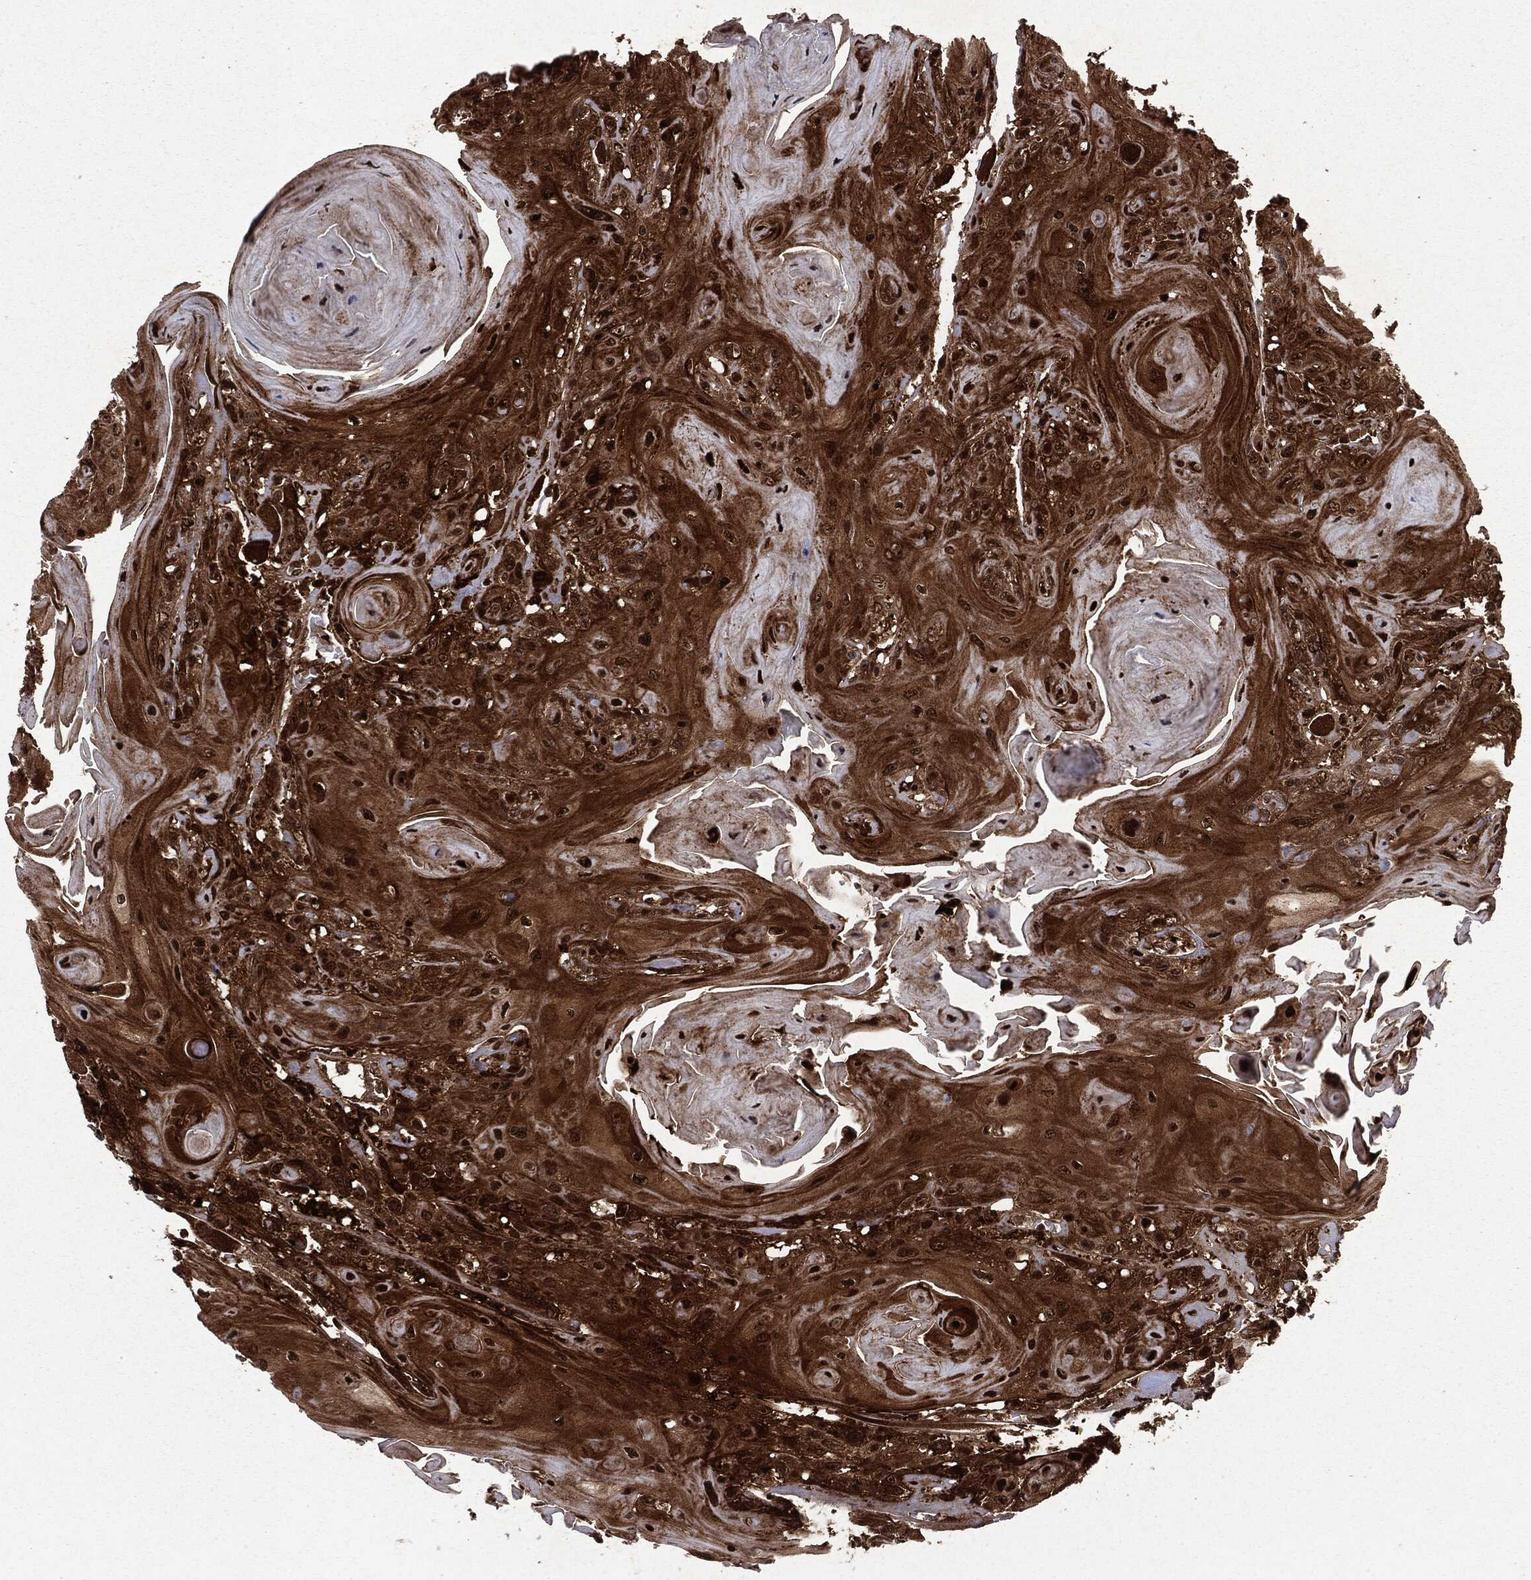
{"staining": {"intensity": "strong", "quantity": ">75%", "location": "cytoplasmic/membranous"}, "tissue": "head and neck cancer", "cell_type": "Tumor cells", "image_type": "cancer", "snomed": [{"axis": "morphology", "description": "Squamous cell carcinoma, NOS"}, {"axis": "topography", "description": "Head-Neck"}], "caption": "Strong cytoplasmic/membranous expression is seen in approximately >75% of tumor cells in head and neck squamous cell carcinoma.", "gene": "OTUB1", "patient": {"sex": "female", "age": 59}}